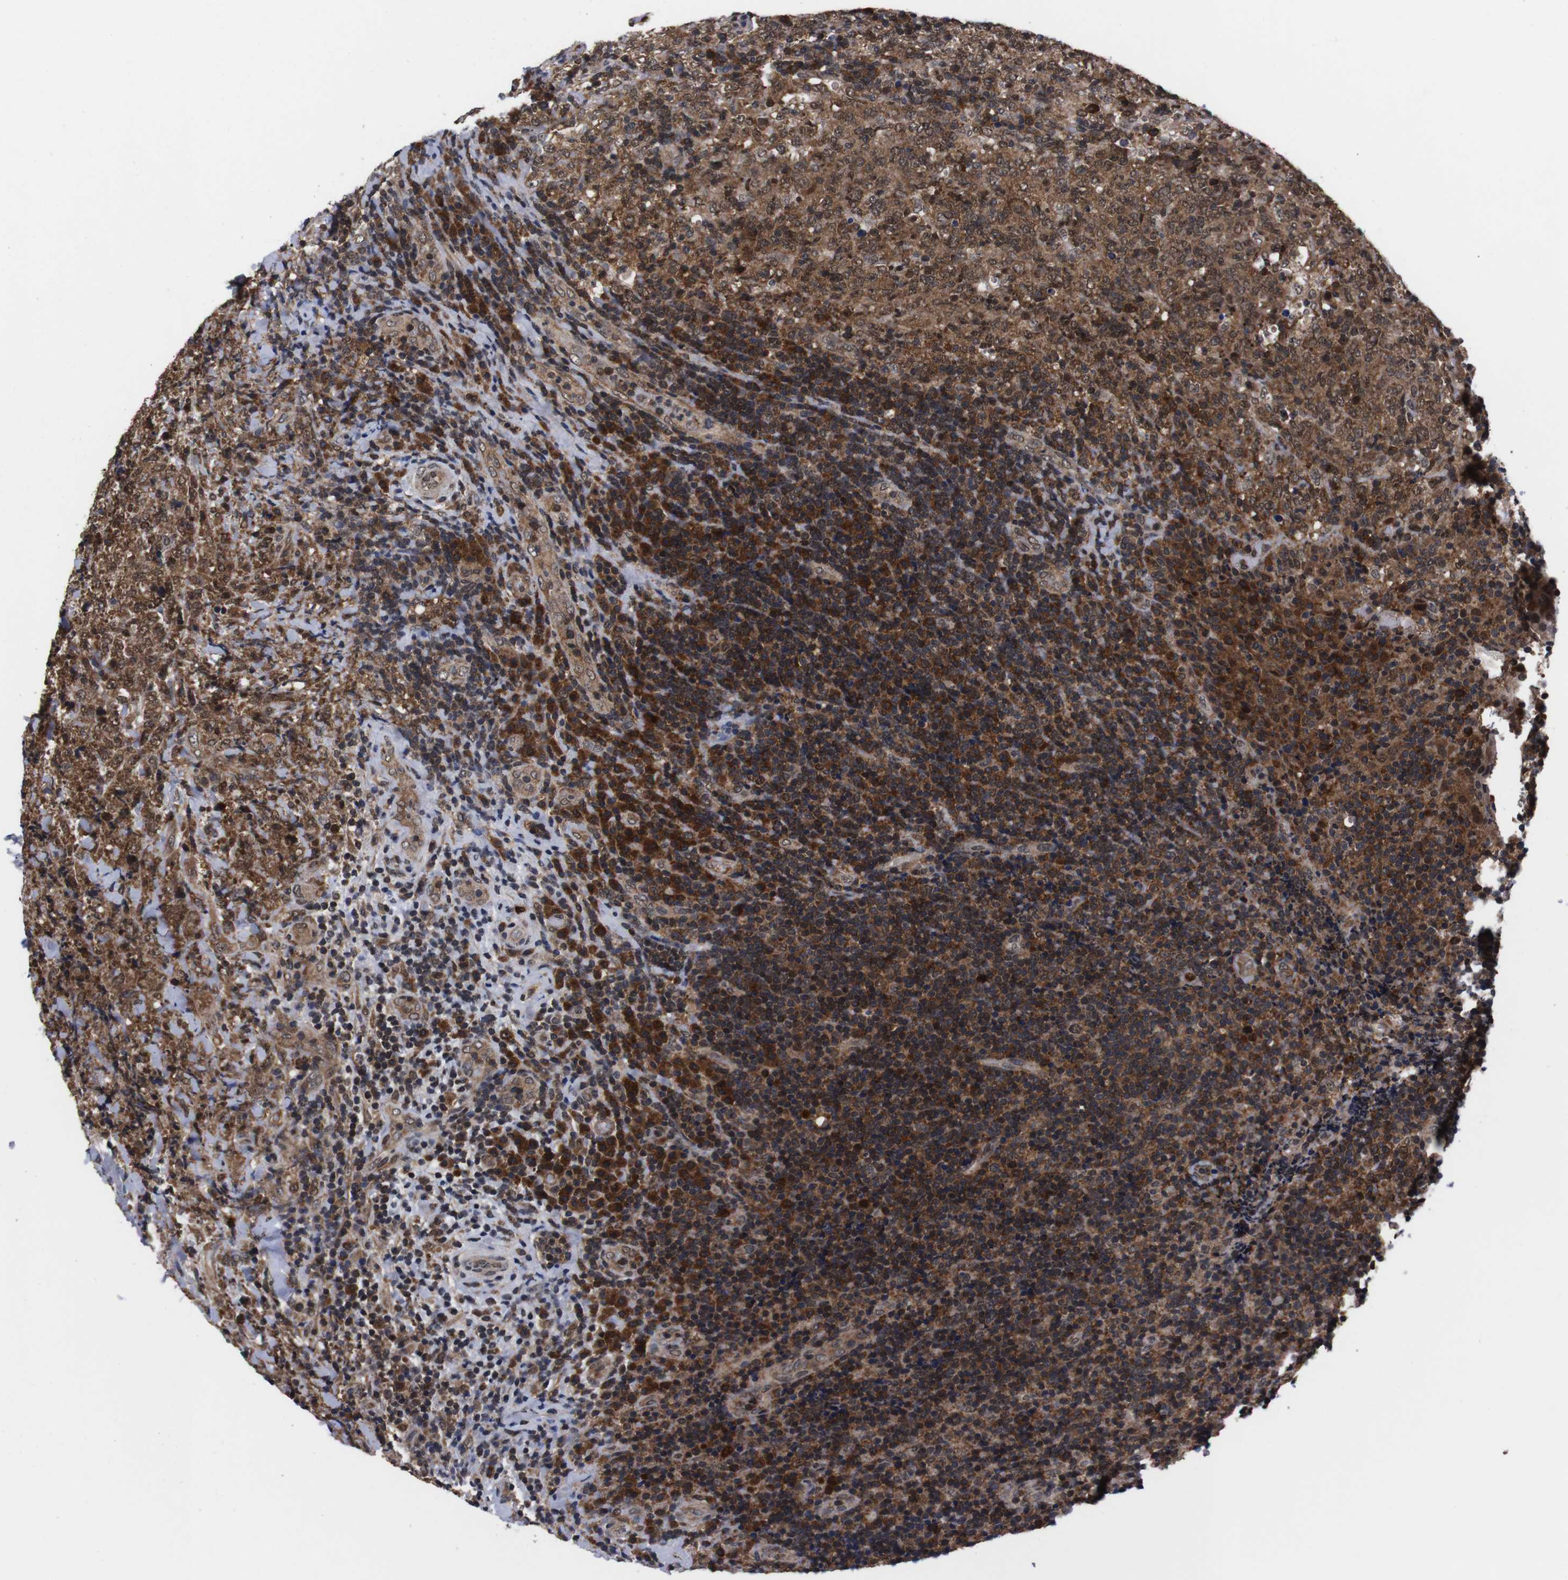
{"staining": {"intensity": "moderate", "quantity": ">75%", "location": "cytoplasmic/membranous,nuclear"}, "tissue": "lymphoma", "cell_type": "Tumor cells", "image_type": "cancer", "snomed": [{"axis": "morphology", "description": "Malignant lymphoma, non-Hodgkin's type, High grade"}, {"axis": "topography", "description": "Tonsil"}], "caption": "IHC of high-grade malignant lymphoma, non-Hodgkin's type reveals medium levels of moderate cytoplasmic/membranous and nuclear staining in approximately >75% of tumor cells.", "gene": "UBQLN2", "patient": {"sex": "female", "age": 36}}